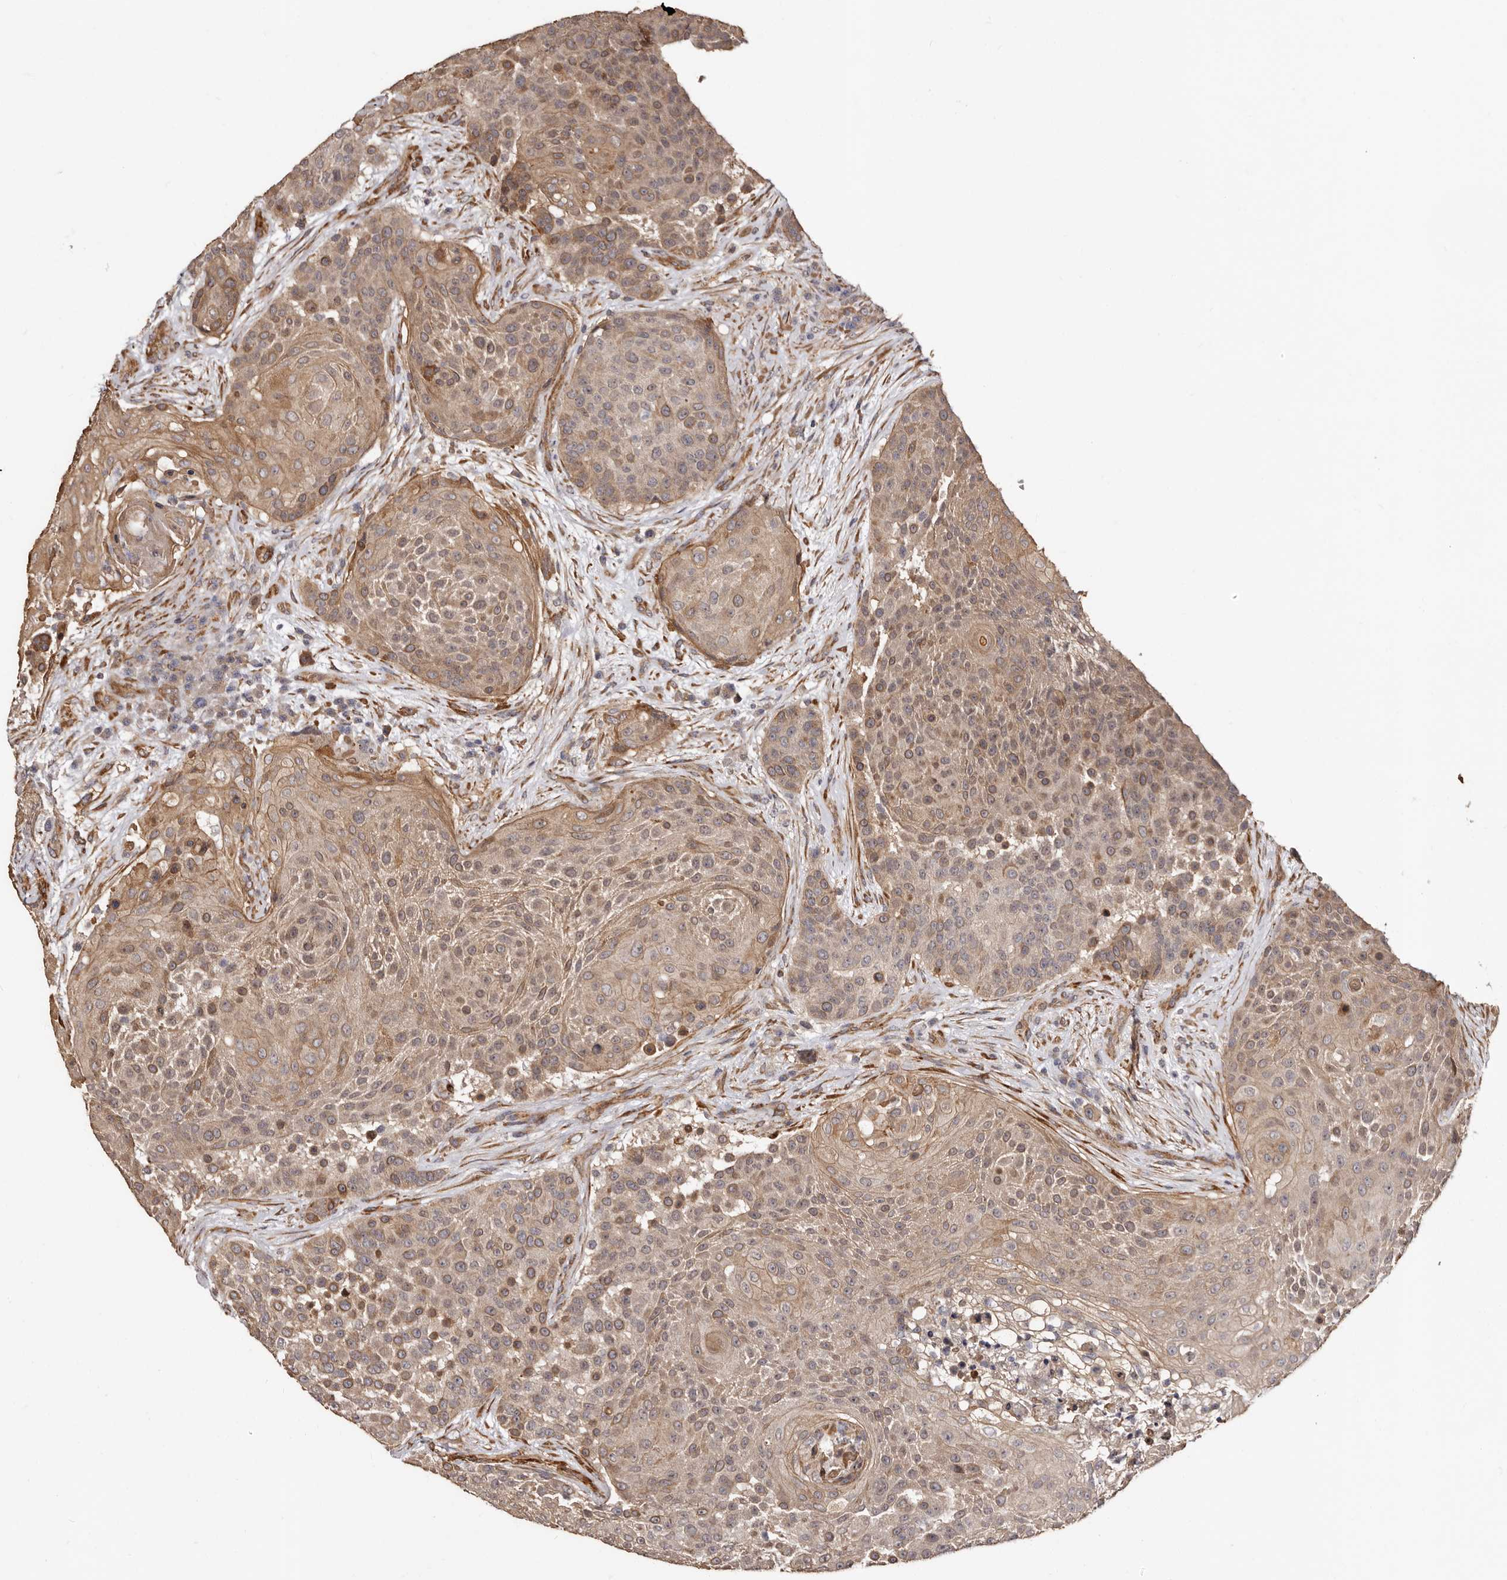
{"staining": {"intensity": "moderate", "quantity": ">75%", "location": "cytoplasmic/membranous"}, "tissue": "urothelial cancer", "cell_type": "Tumor cells", "image_type": "cancer", "snomed": [{"axis": "morphology", "description": "Urothelial carcinoma, High grade"}, {"axis": "topography", "description": "Urinary bladder"}], "caption": "Tumor cells exhibit medium levels of moderate cytoplasmic/membranous positivity in about >75% of cells in high-grade urothelial carcinoma. The protein is stained brown, and the nuclei are stained in blue (DAB (3,3'-diaminobenzidine) IHC with brightfield microscopy, high magnification).", "gene": "TBC1D22B", "patient": {"sex": "female", "age": 63}}